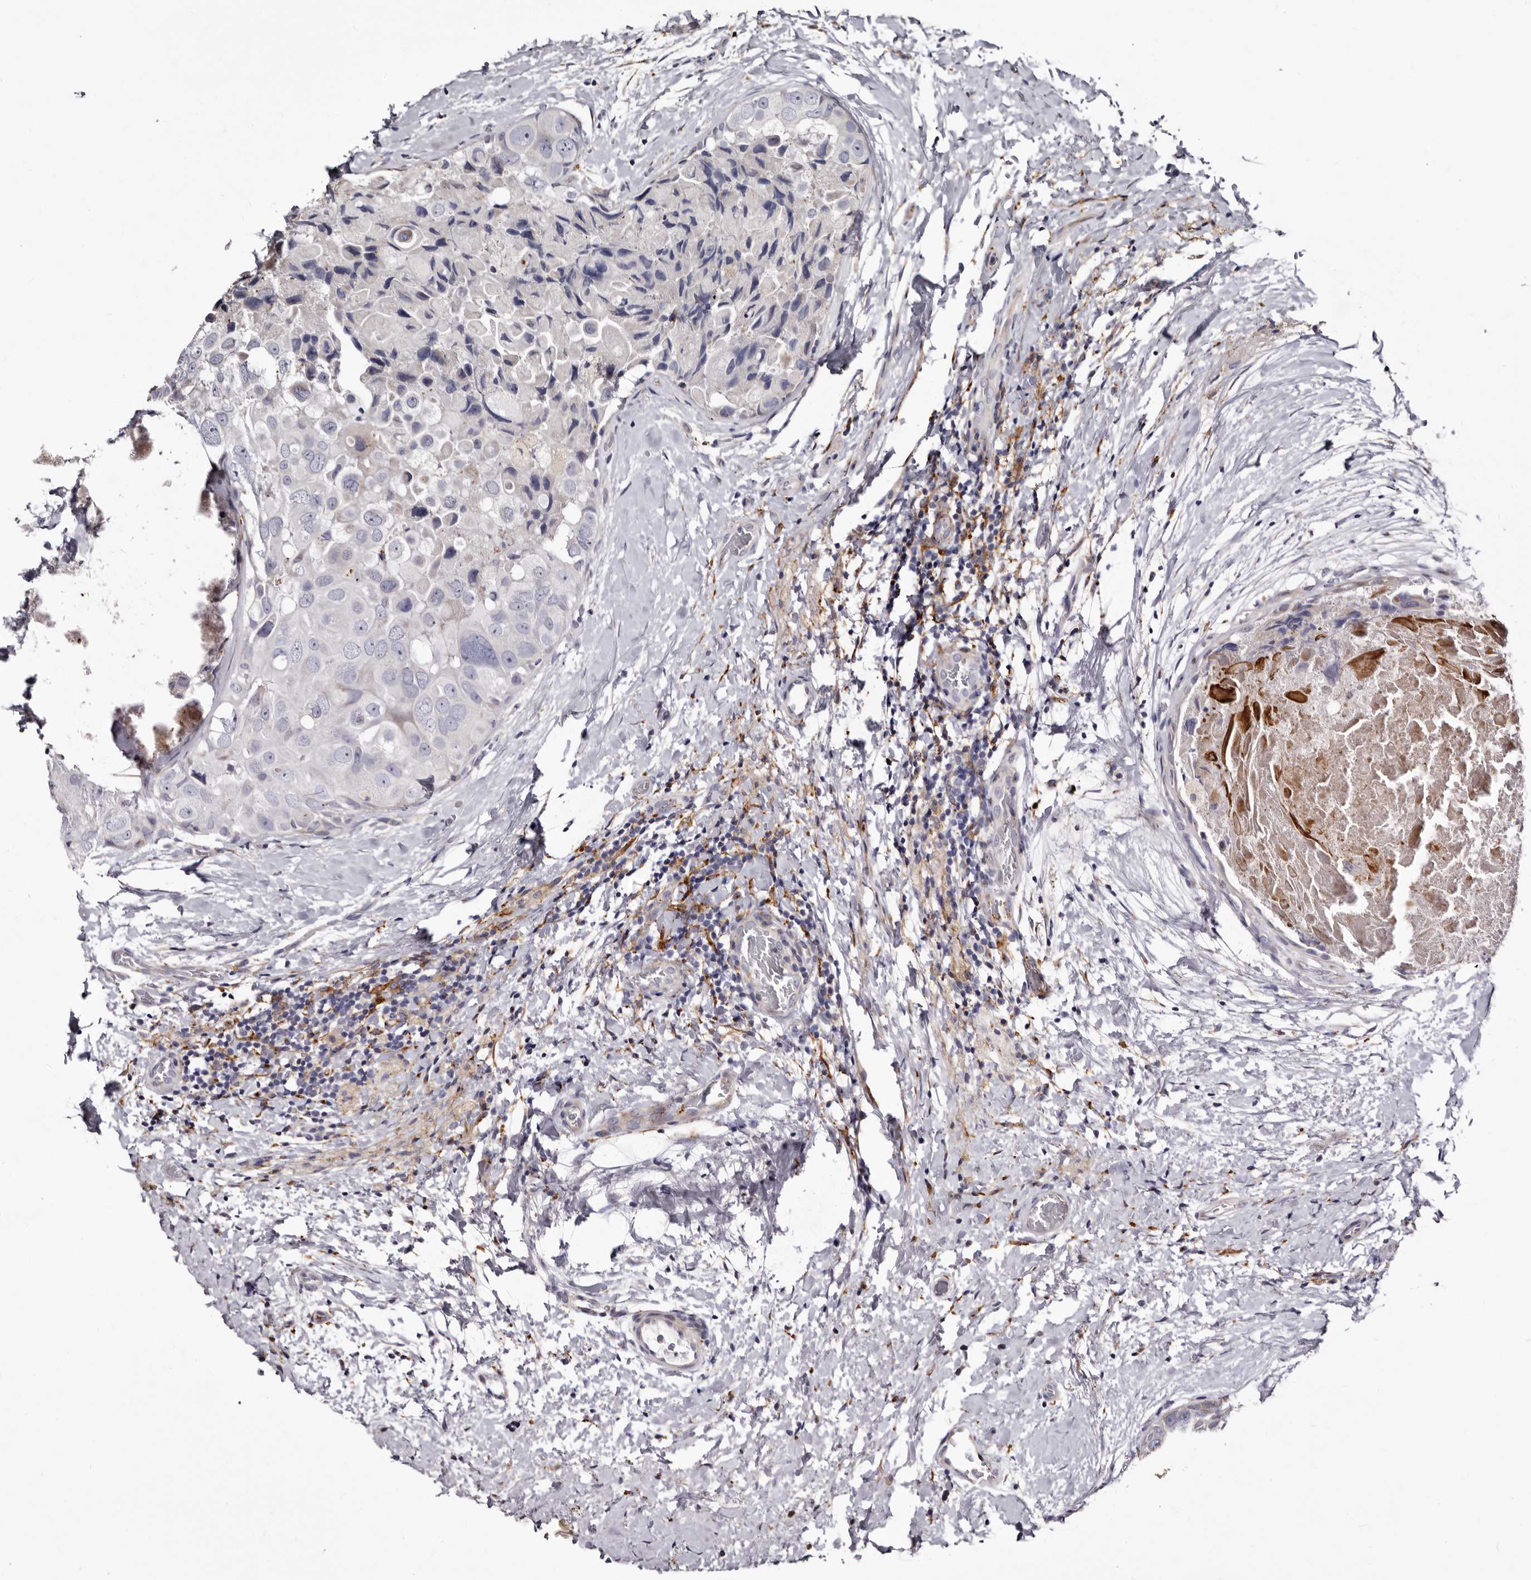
{"staining": {"intensity": "negative", "quantity": "none", "location": "none"}, "tissue": "breast cancer", "cell_type": "Tumor cells", "image_type": "cancer", "snomed": [{"axis": "morphology", "description": "Duct carcinoma"}, {"axis": "topography", "description": "Breast"}], "caption": "High magnification brightfield microscopy of intraductal carcinoma (breast) stained with DAB (brown) and counterstained with hematoxylin (blue): tumor cells show no significant staining.", "gene": "AUNIP", "patient": {"sex": "female", "age": 62}}